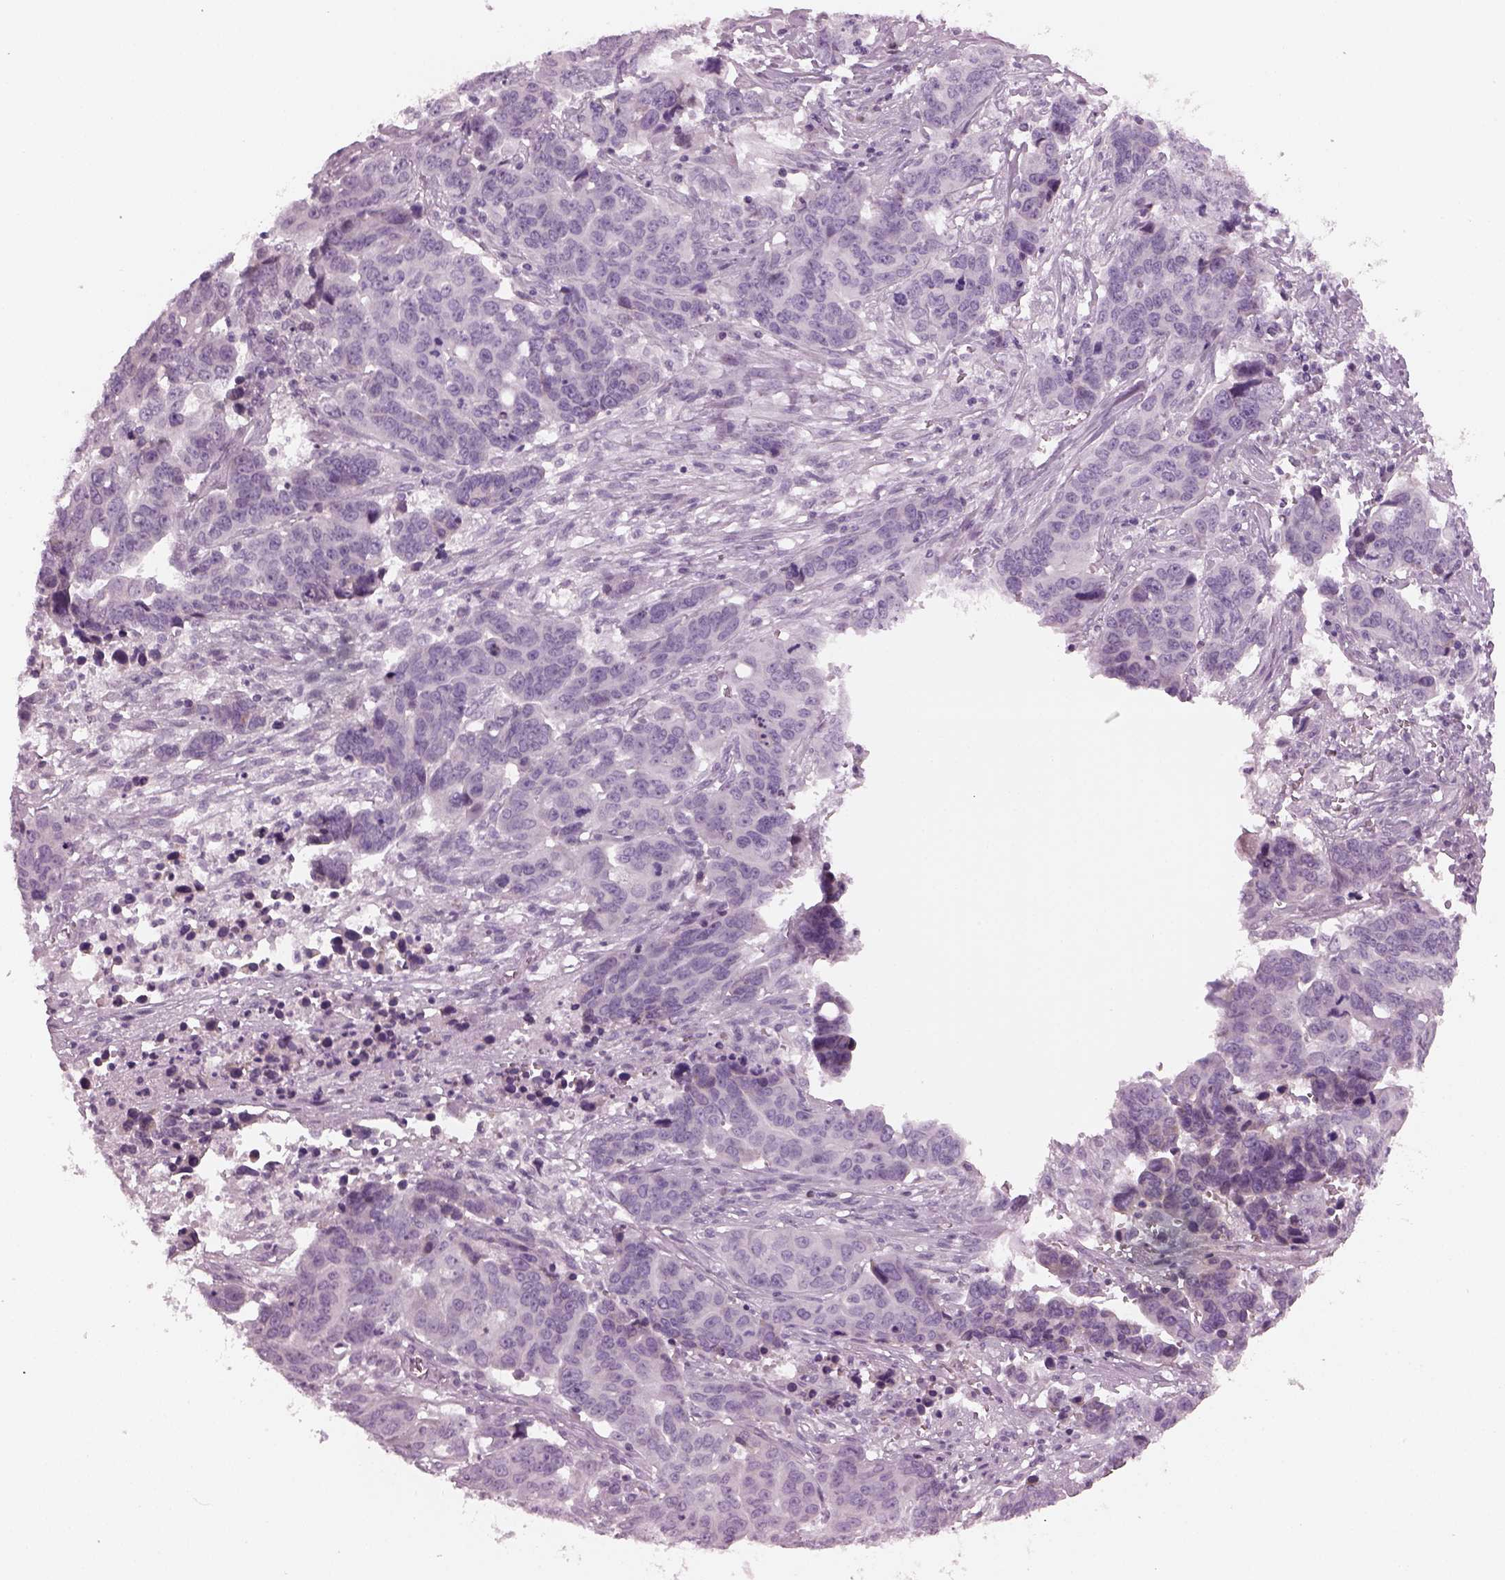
{"staining": {"intensity": "negative", "quantity": "none", "location": "none"}, "tissue": "ovarian cancer", "cell_type": "Tumor cells", "image_type": "cancer", "snomed": [{"axis": "morphology", "description": "Carcinoma, endometroid"}, {"axis": "topography", "description": "Ovary"}], "caption": "Immunohistochemistry image of neoplastic tissue: human ovarian cancer (endometroid carcinoma) stained with DAB displays no significant protein expression in tumor cells.", "gene": "CYLC1", "patient": {"sex": "female", "age": 78}}